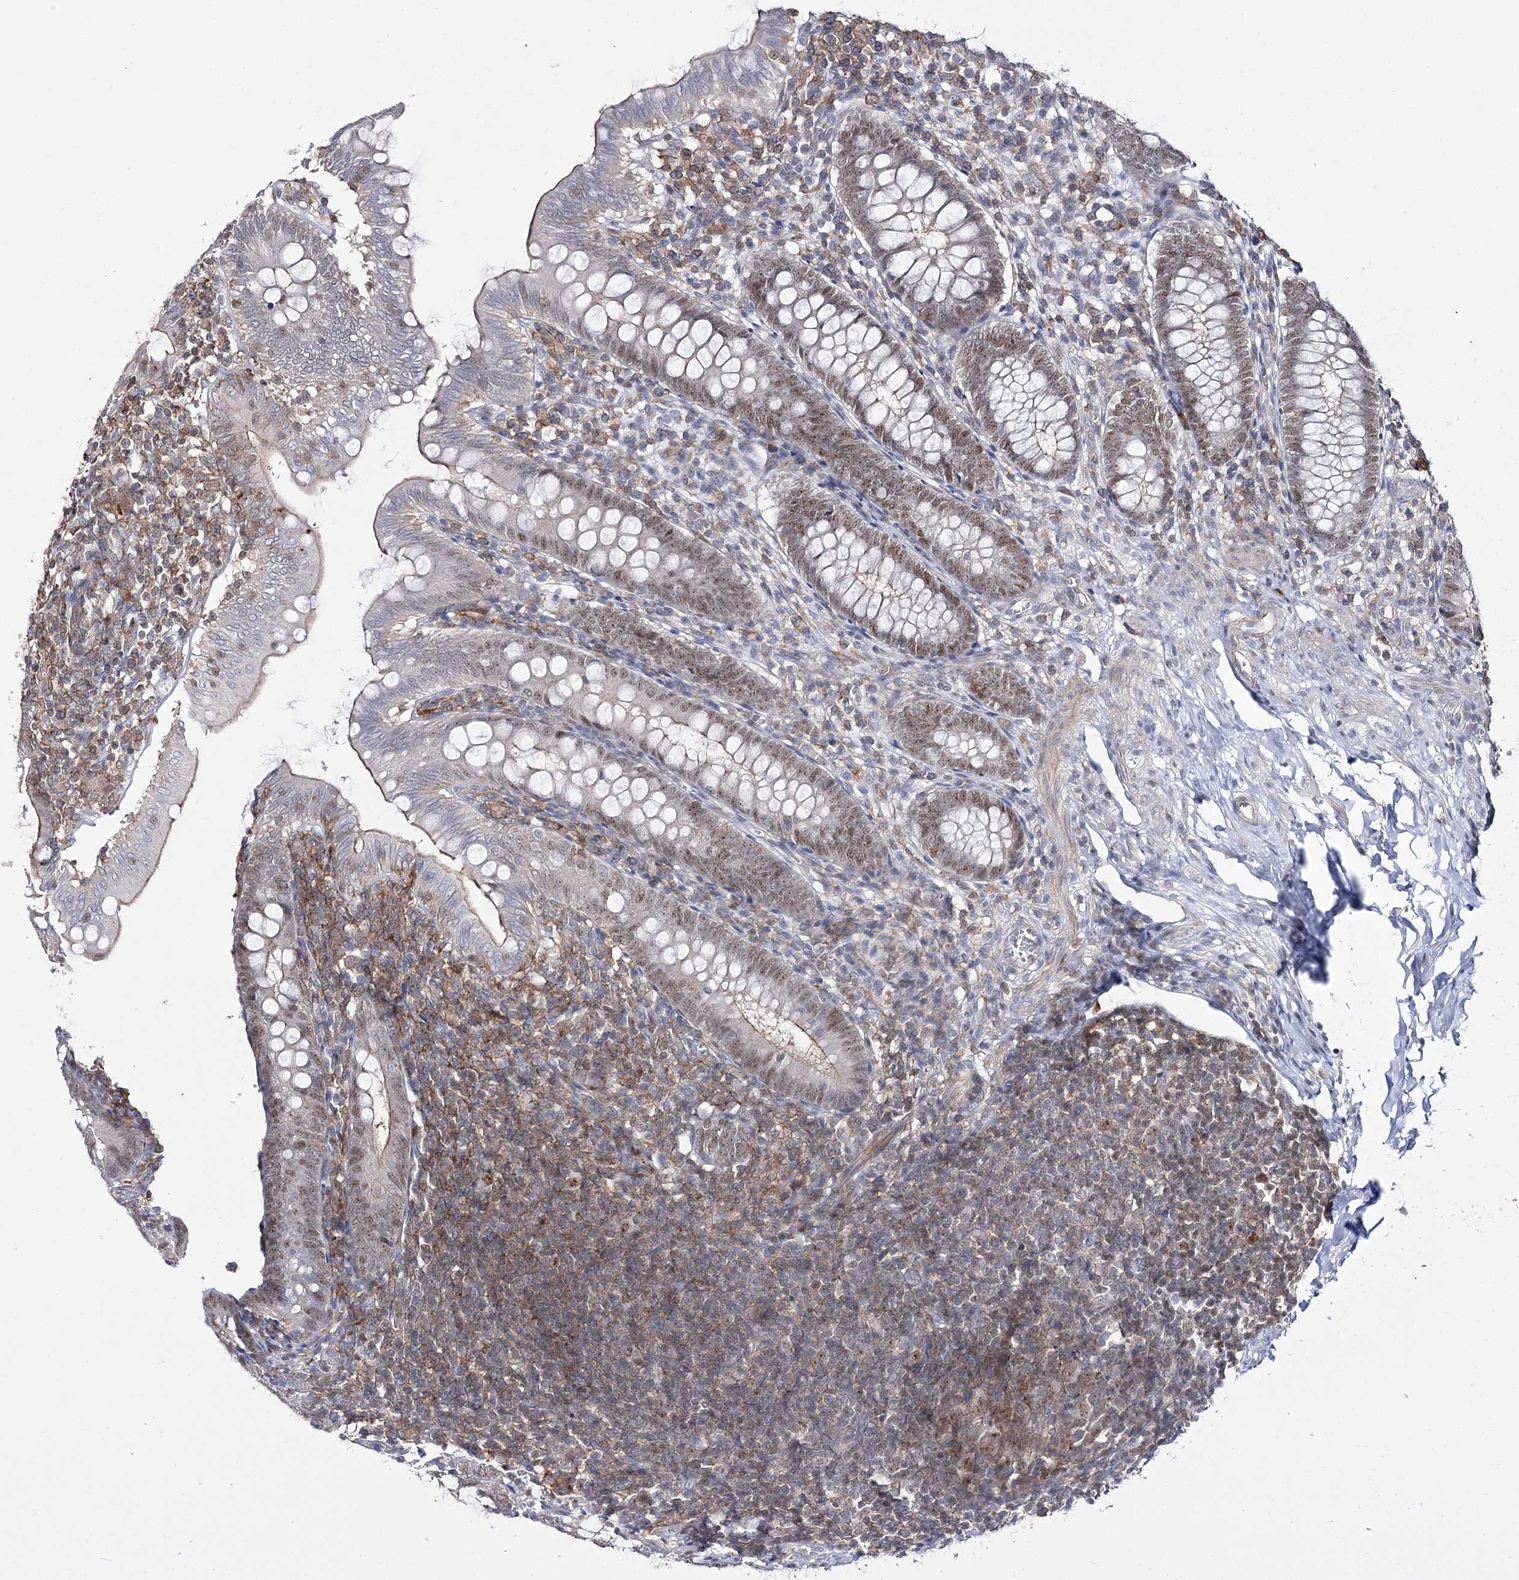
{"staining": {"intensity": "moderate", "quantity": ">75%", "location": "nuclear"}, "tissue": "appendix", "cell_type": "Glandular cells", "image_type": "normal", "snomed": [{"axis": "morphology", "description": "Normal tissue, NOS"}, {"axis": "topography", "description": "Appendix"}], "caption": "Immunohistochemical staining of unremarkable appendix reveals moderate nuclear protein positivity in about >75% of glandular cells.", "gene": "ZC3H8", "patient": {"sex": "male", "age": 14}}